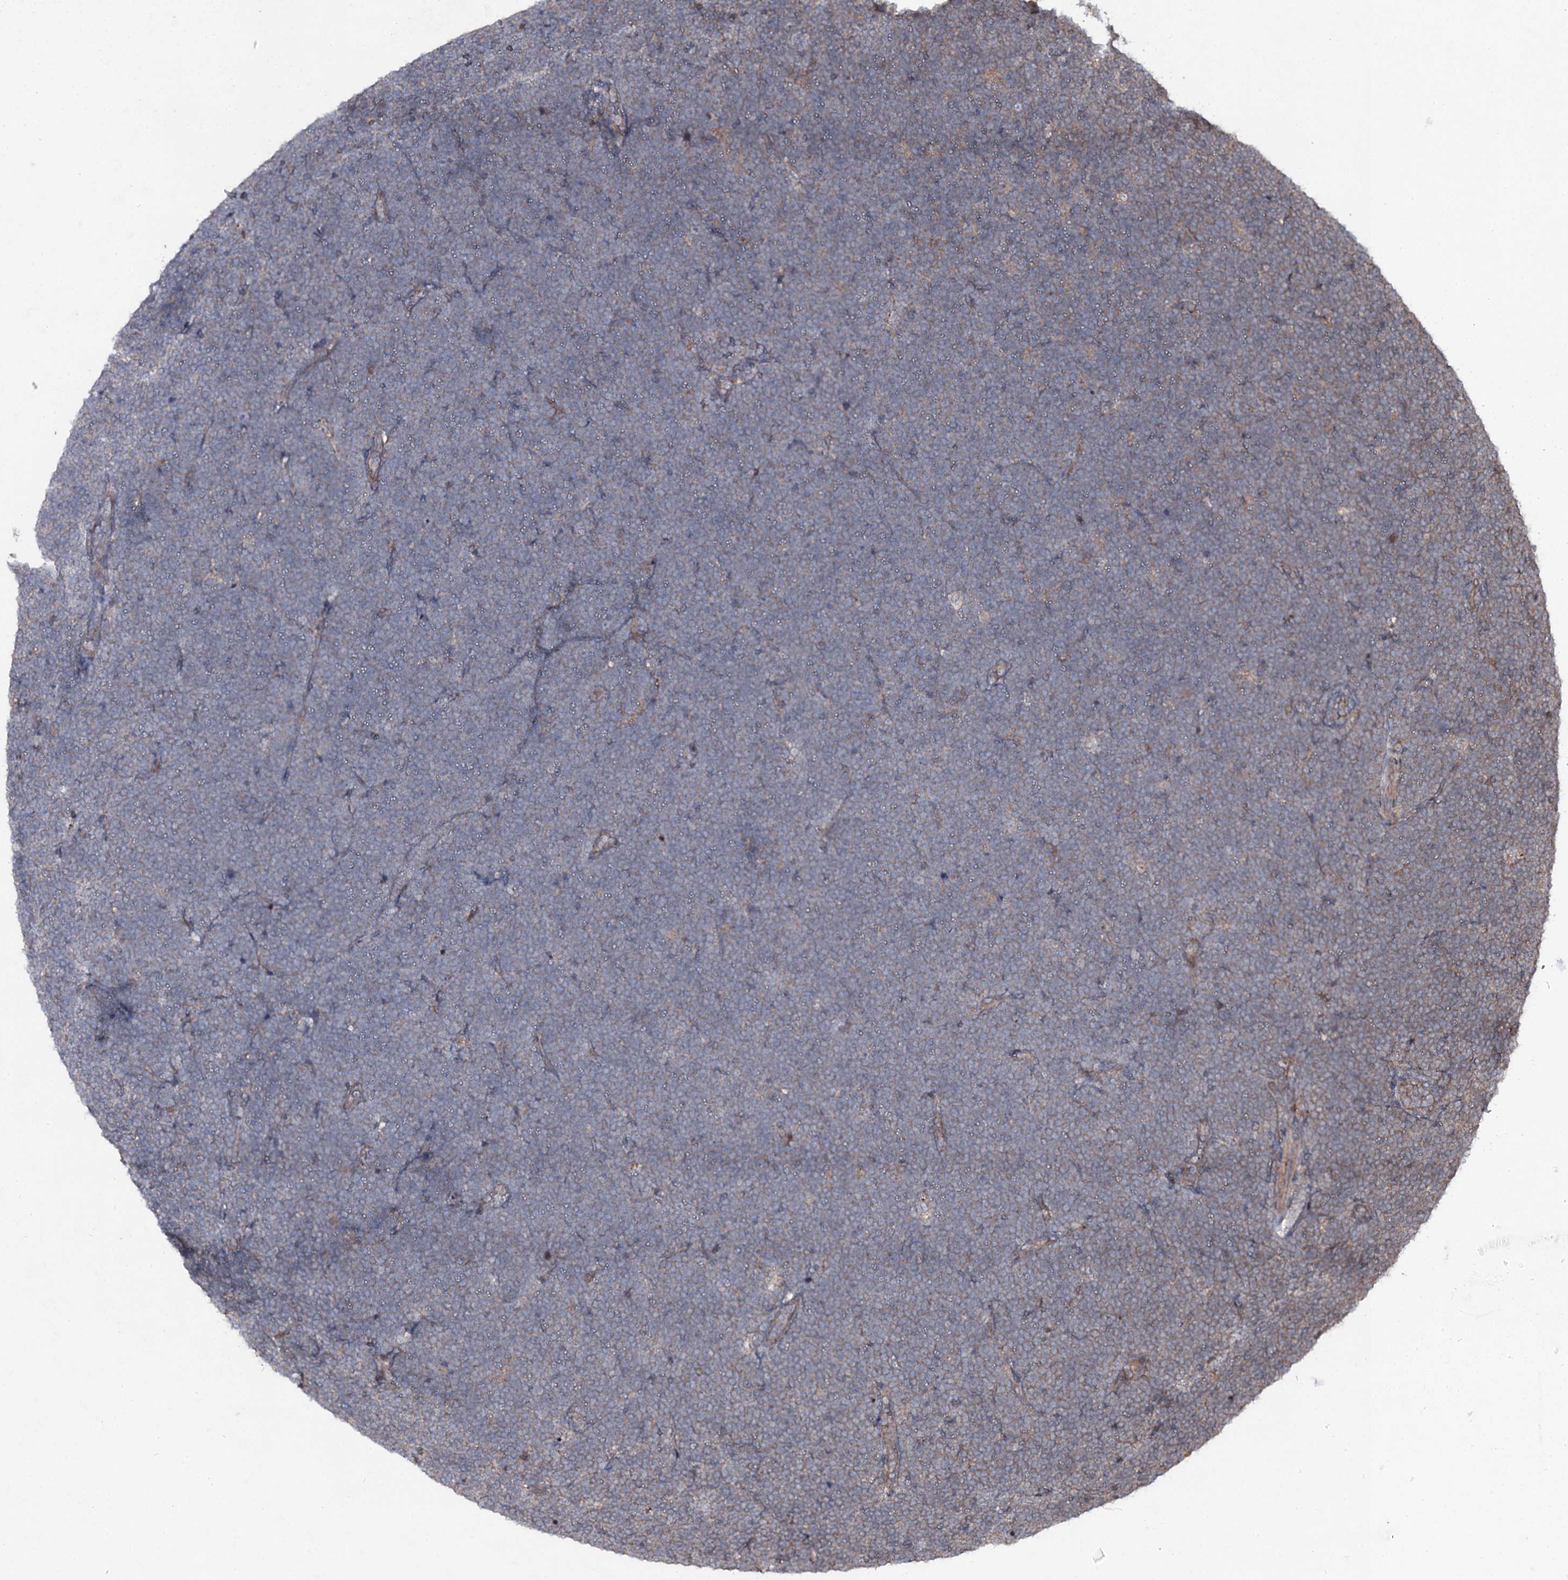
{"staining": {"intensity": "negative", "quantity": "none", "location": "none"}, "tissue": "lymphoma", "cell_type": "Tumor cells", "image_type": "cancer", "snomed": [{"axis": "morphology", "description": "Malignant lymphoma, non-Hodgkin's type, High grade"}, {"axis": "topography", "description": "Lymph node"}], "caption": "DAB (3,3'-diaminobenzidine) immunohistochemical staining of human high-grade malignant lymphoma, non-Hodgkin's type reveals no significant positivity in tumor cells. Nuclei are stained in blue.", "gene": "SNAP23", "patient": {"sex": "male", "age": 13}}